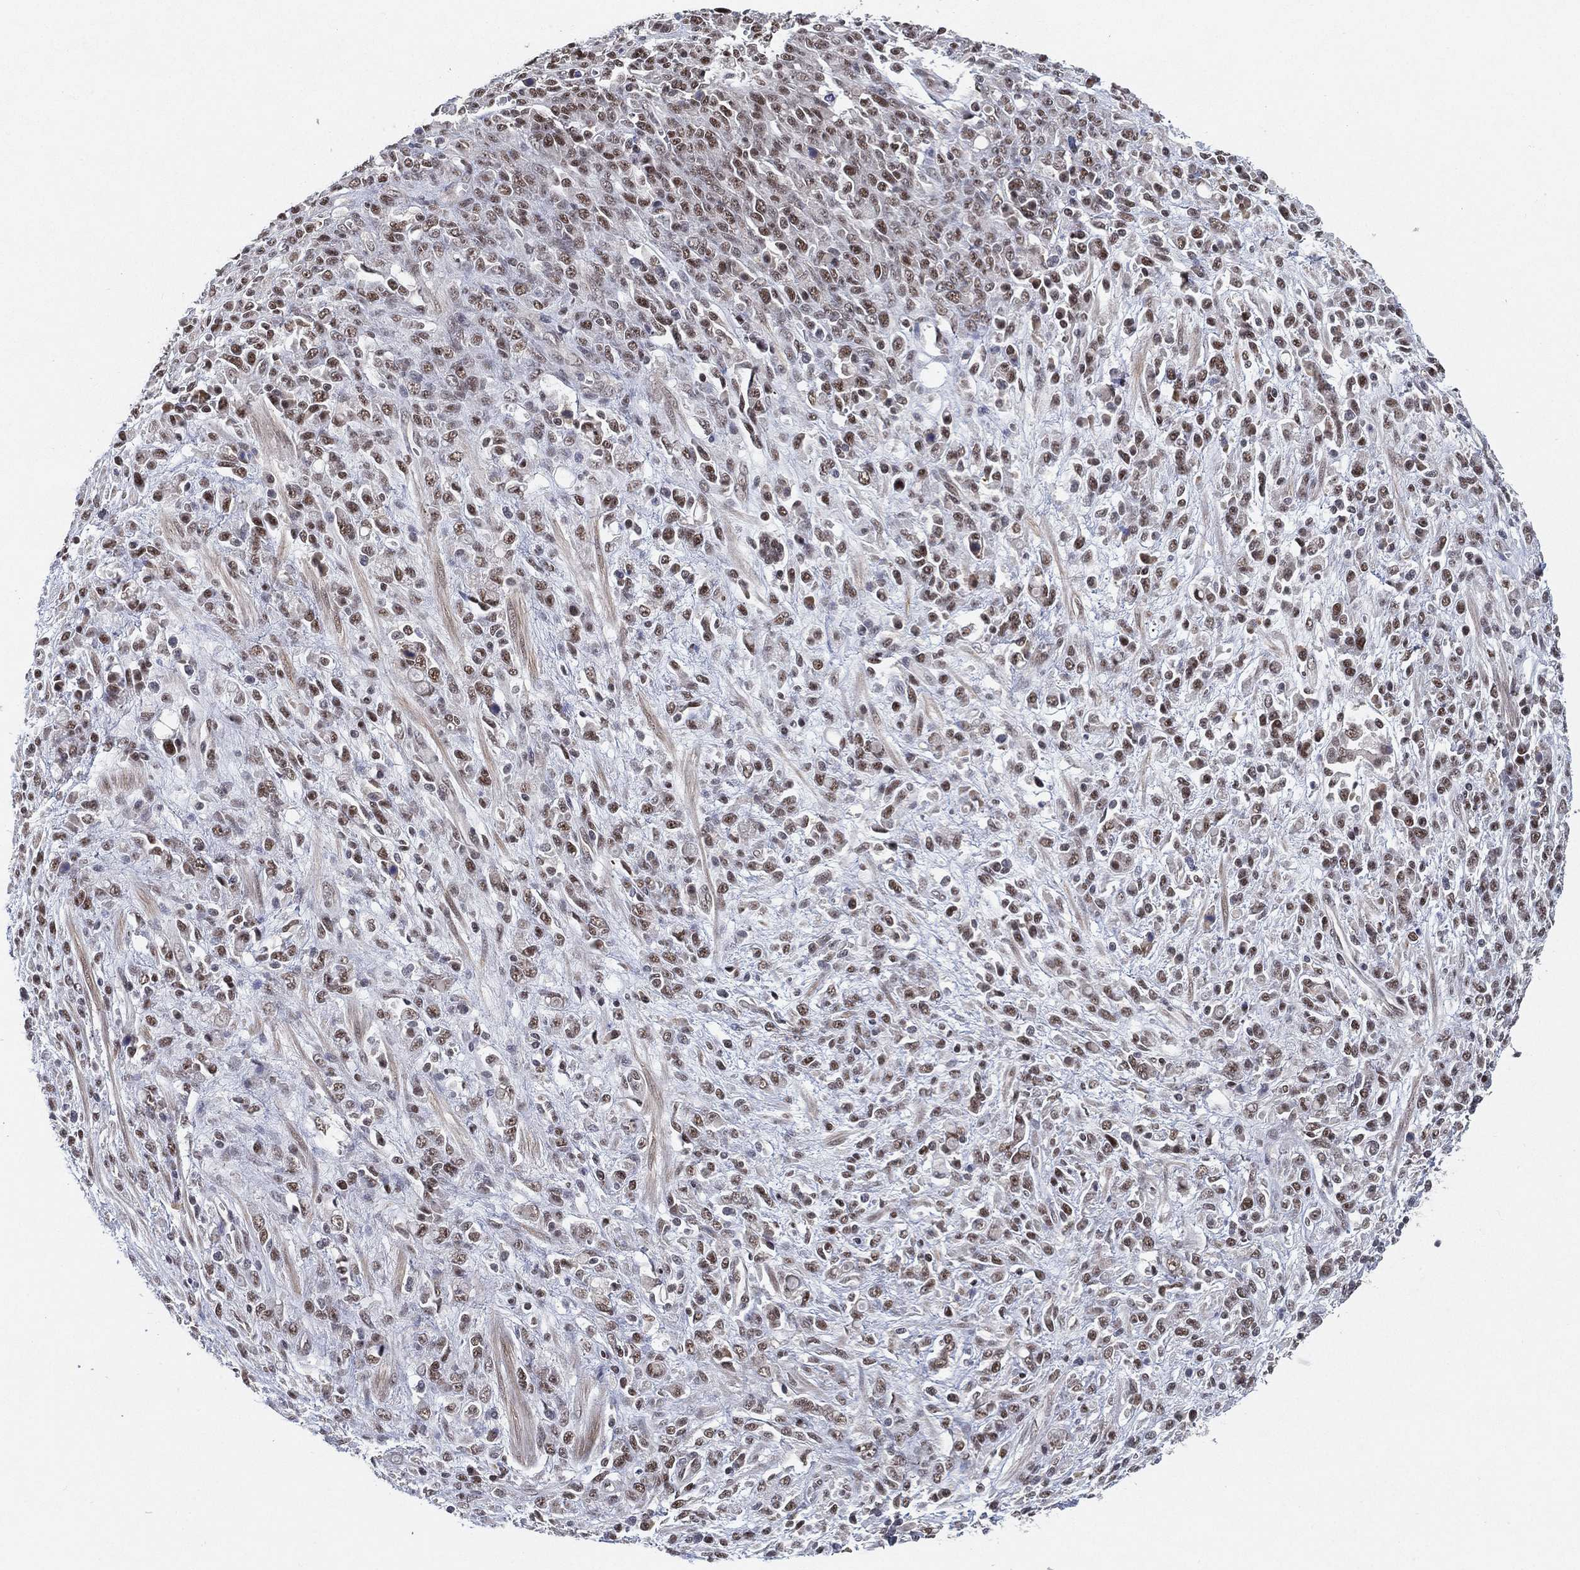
{"staining": {"intensity": "moderate", "quantity": "25%-75%", "location": "nuclear"}, "tissue": "stomach cancer", "cell_type": "Tumor cells", "image_type": "cancer", "snomed": [{"axis": "morphology", "description": "Adenocarcinoma, NOS"}, {"axis": "topography", "description": "Stomach"}], "caption": "A histopathology image of stomach adenocarcinoma stained for a protein reveals moderate nuclear brown staining in tumor cells. (brown staining indicates protein expression, while blue staining denotes nuclei).", "gene": "DGCR8", "patient": {"sex": "female", "age": 57}}